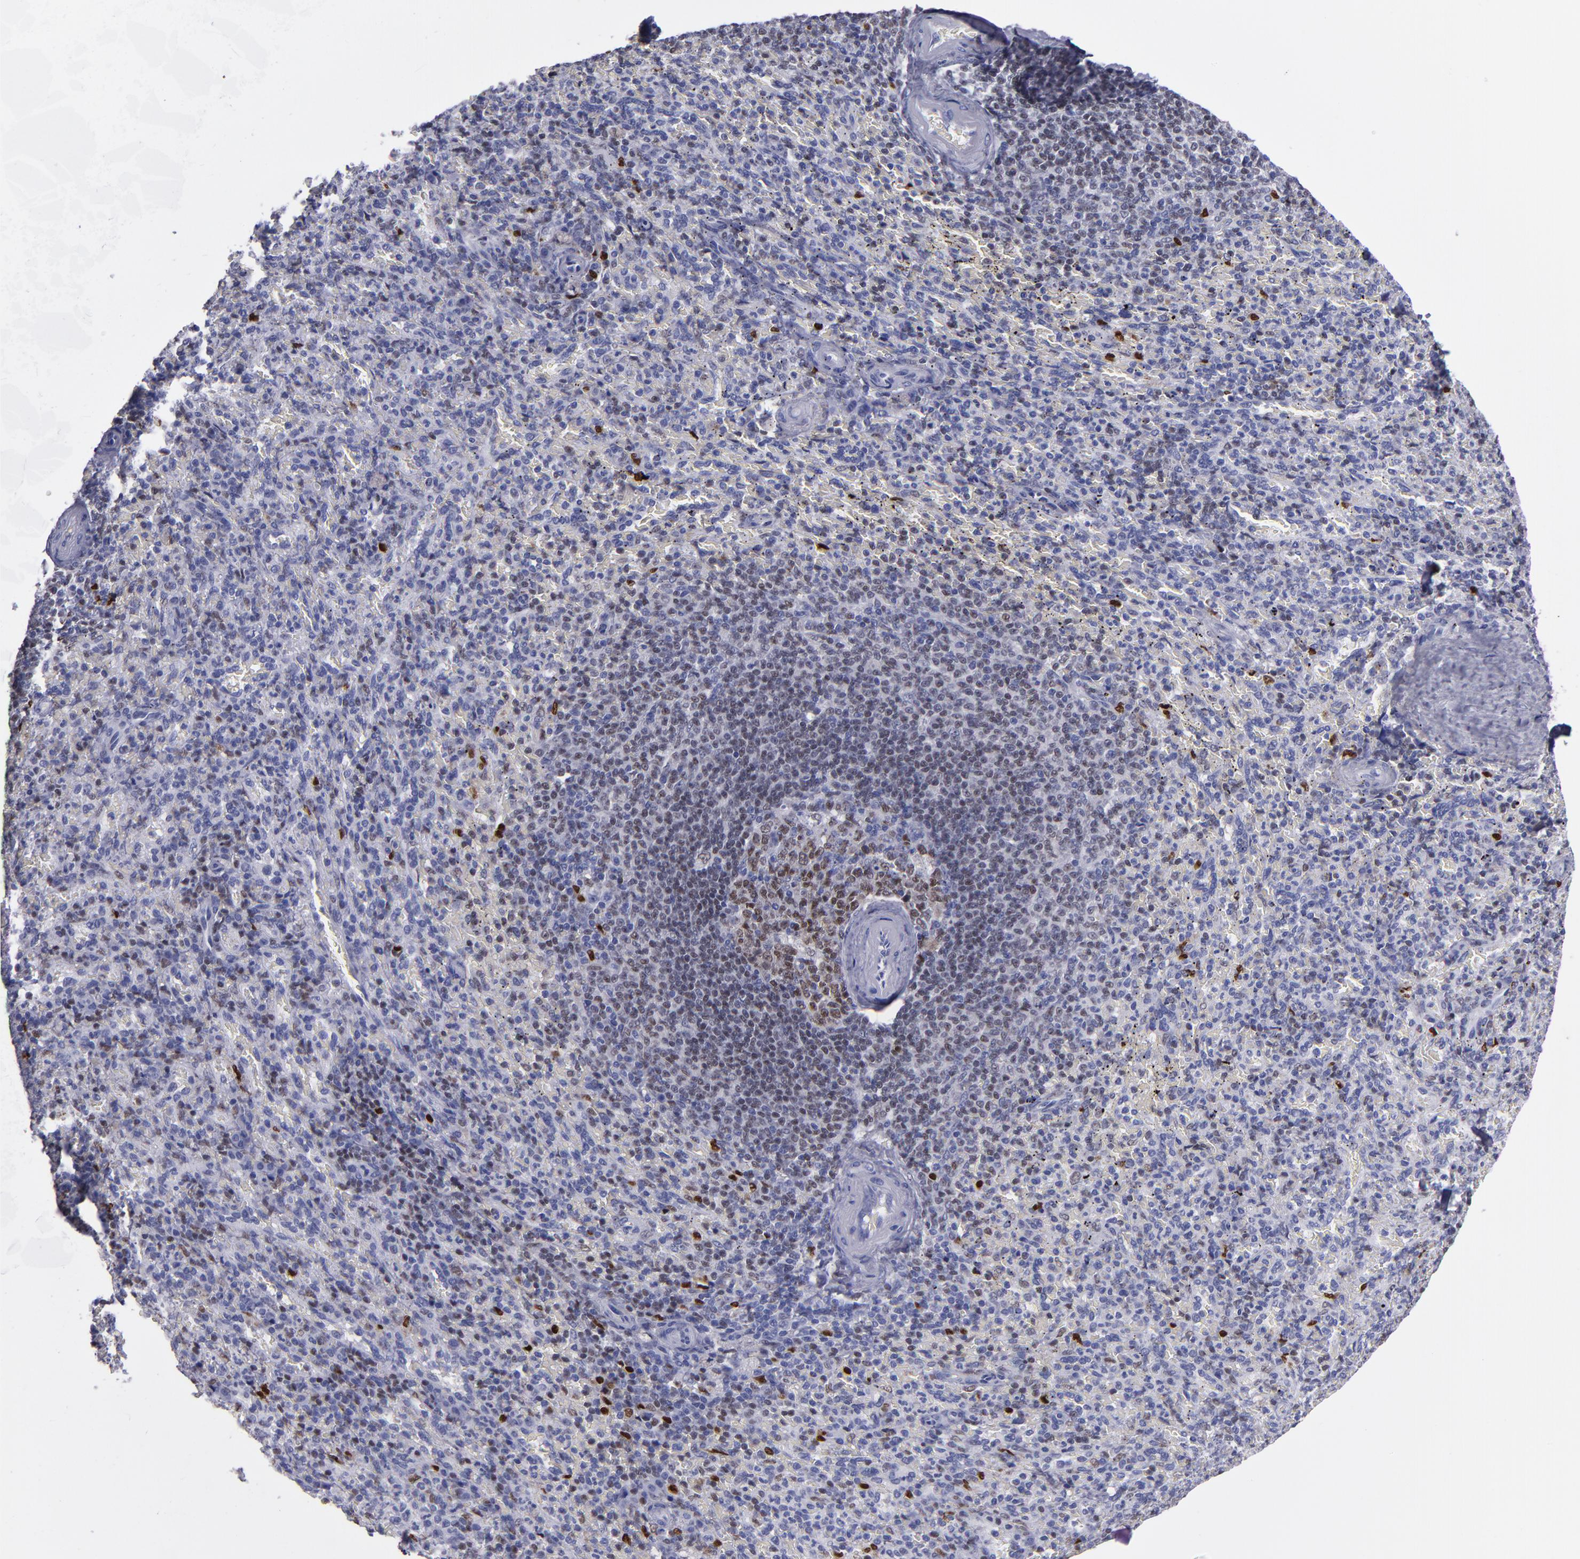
{"staining": {"intensity": "weak", "quantity": "<25%", "location": "nuclear"}, "tissue": "spleen", "cell_type": "Cells in red pulp", "image_type": "normal", "snomed": [{"axis": "morphology", "description": "Normal tissue, NOS"}, {"axis": "topography", "description": "Spleen"}], "caption": "A photomicrograph of human spleen is negative for staining in cells in red pulp.", "gene": "IRF8", "patient": {"sex": "female", "age": 43}}